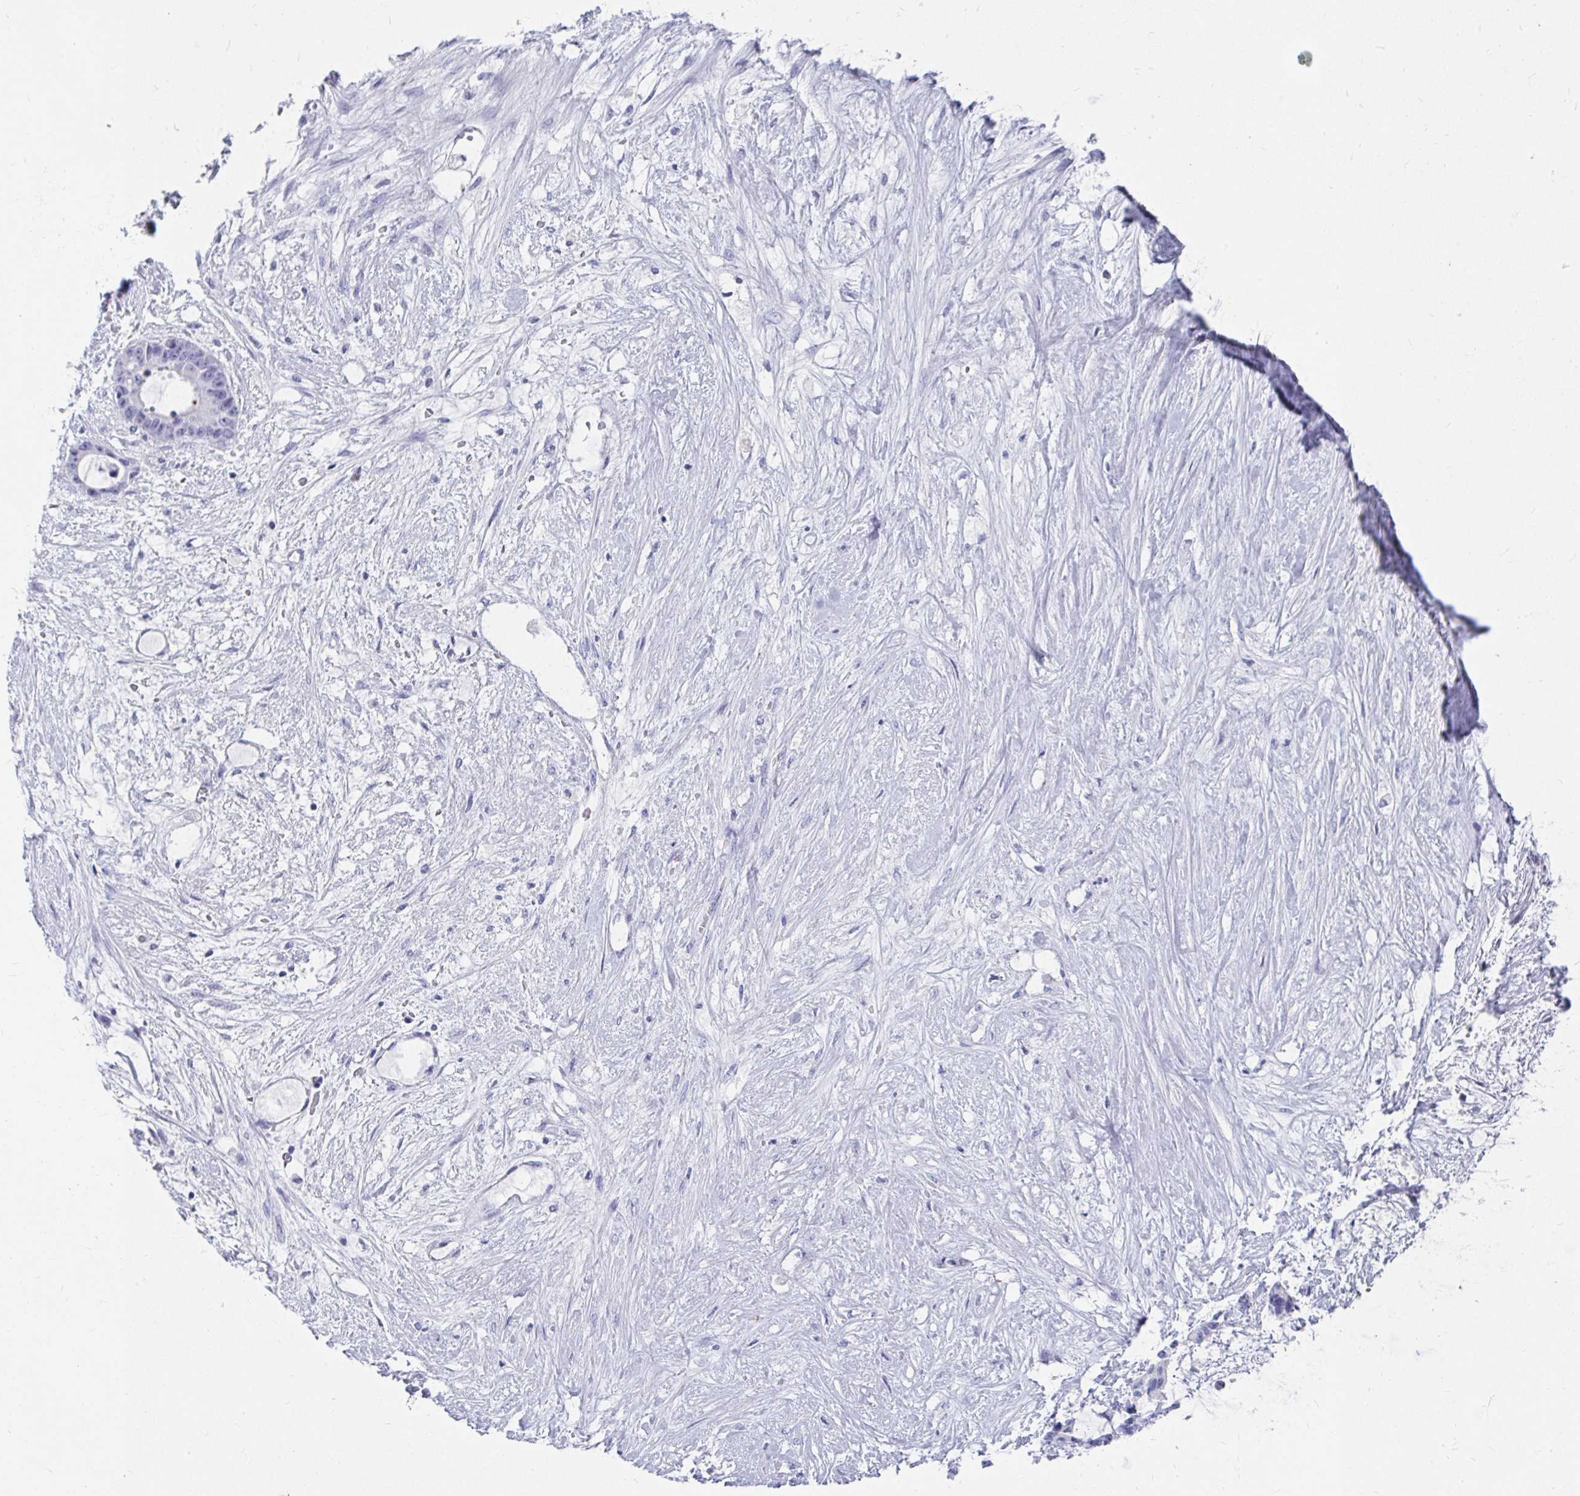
{"staining": {"intensity": "negative", "quantity": "none", "location": "none"}, "tissue": "liver cancer", "cell_type": "Tumor cells", "image_type": "cancer", "snomed": [{"axis": "morphology", "description": "Normal tissue, NOS"}, {"axis": "morphology", "description": "Cholangiocarcinoma"}, {"axis": "topography", "description": "Liver"}, {"axis": "topography", "description": "Peripheral nerve tissue"}], "caption": "Liver cancer (cholangiocarcinoma) was stained to show a protein in brown. There is no significant positivity in tumor cells.", "gene": "DPEP3", "patient": {"sex": "female", "age": 73}}